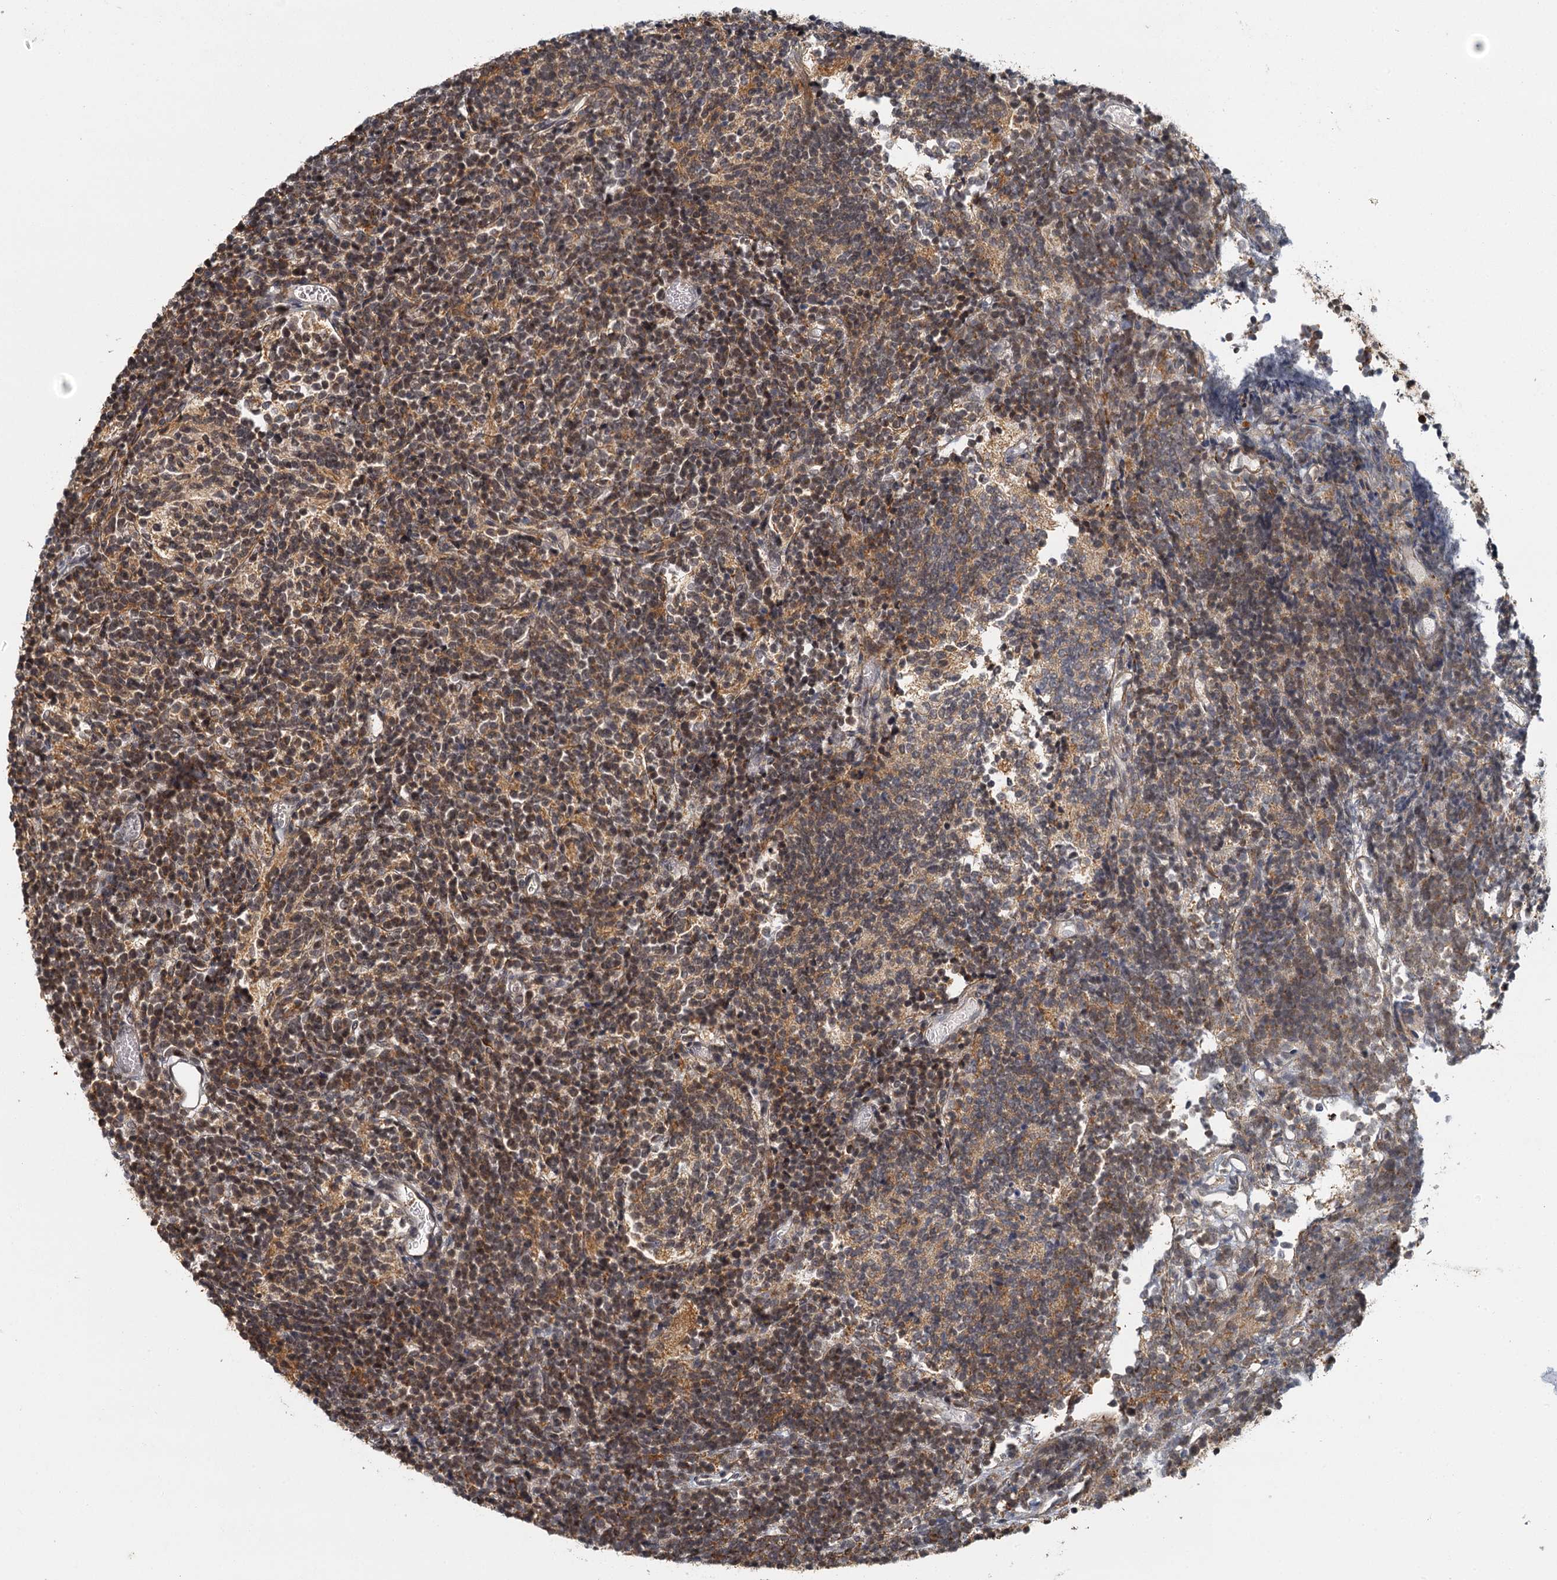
{"staining": {"intensity": "moderate", "quantity": "25%-75%", "location": "cytoplasmic/membranous,nuclear"}, "tissue": "glioma", "cell_type": "Tumor cells", "image_type": "cancer", "snomed": [{"axis": "morphology", "description": "Glioma, malignant, Low grade"}, {"axis": "topography", "description": "Brain"}], "caption": "Immunohistochemistry (IHC) histopathology image of glioma stained for a protein (brown), which displays medium levels of moderate cytoplasmic/membranous and nuclear positivity in approximately 25%-75% of tumor cells.", "gene": "ZNF549", "patient": {"sex": "female", "age": 1}}